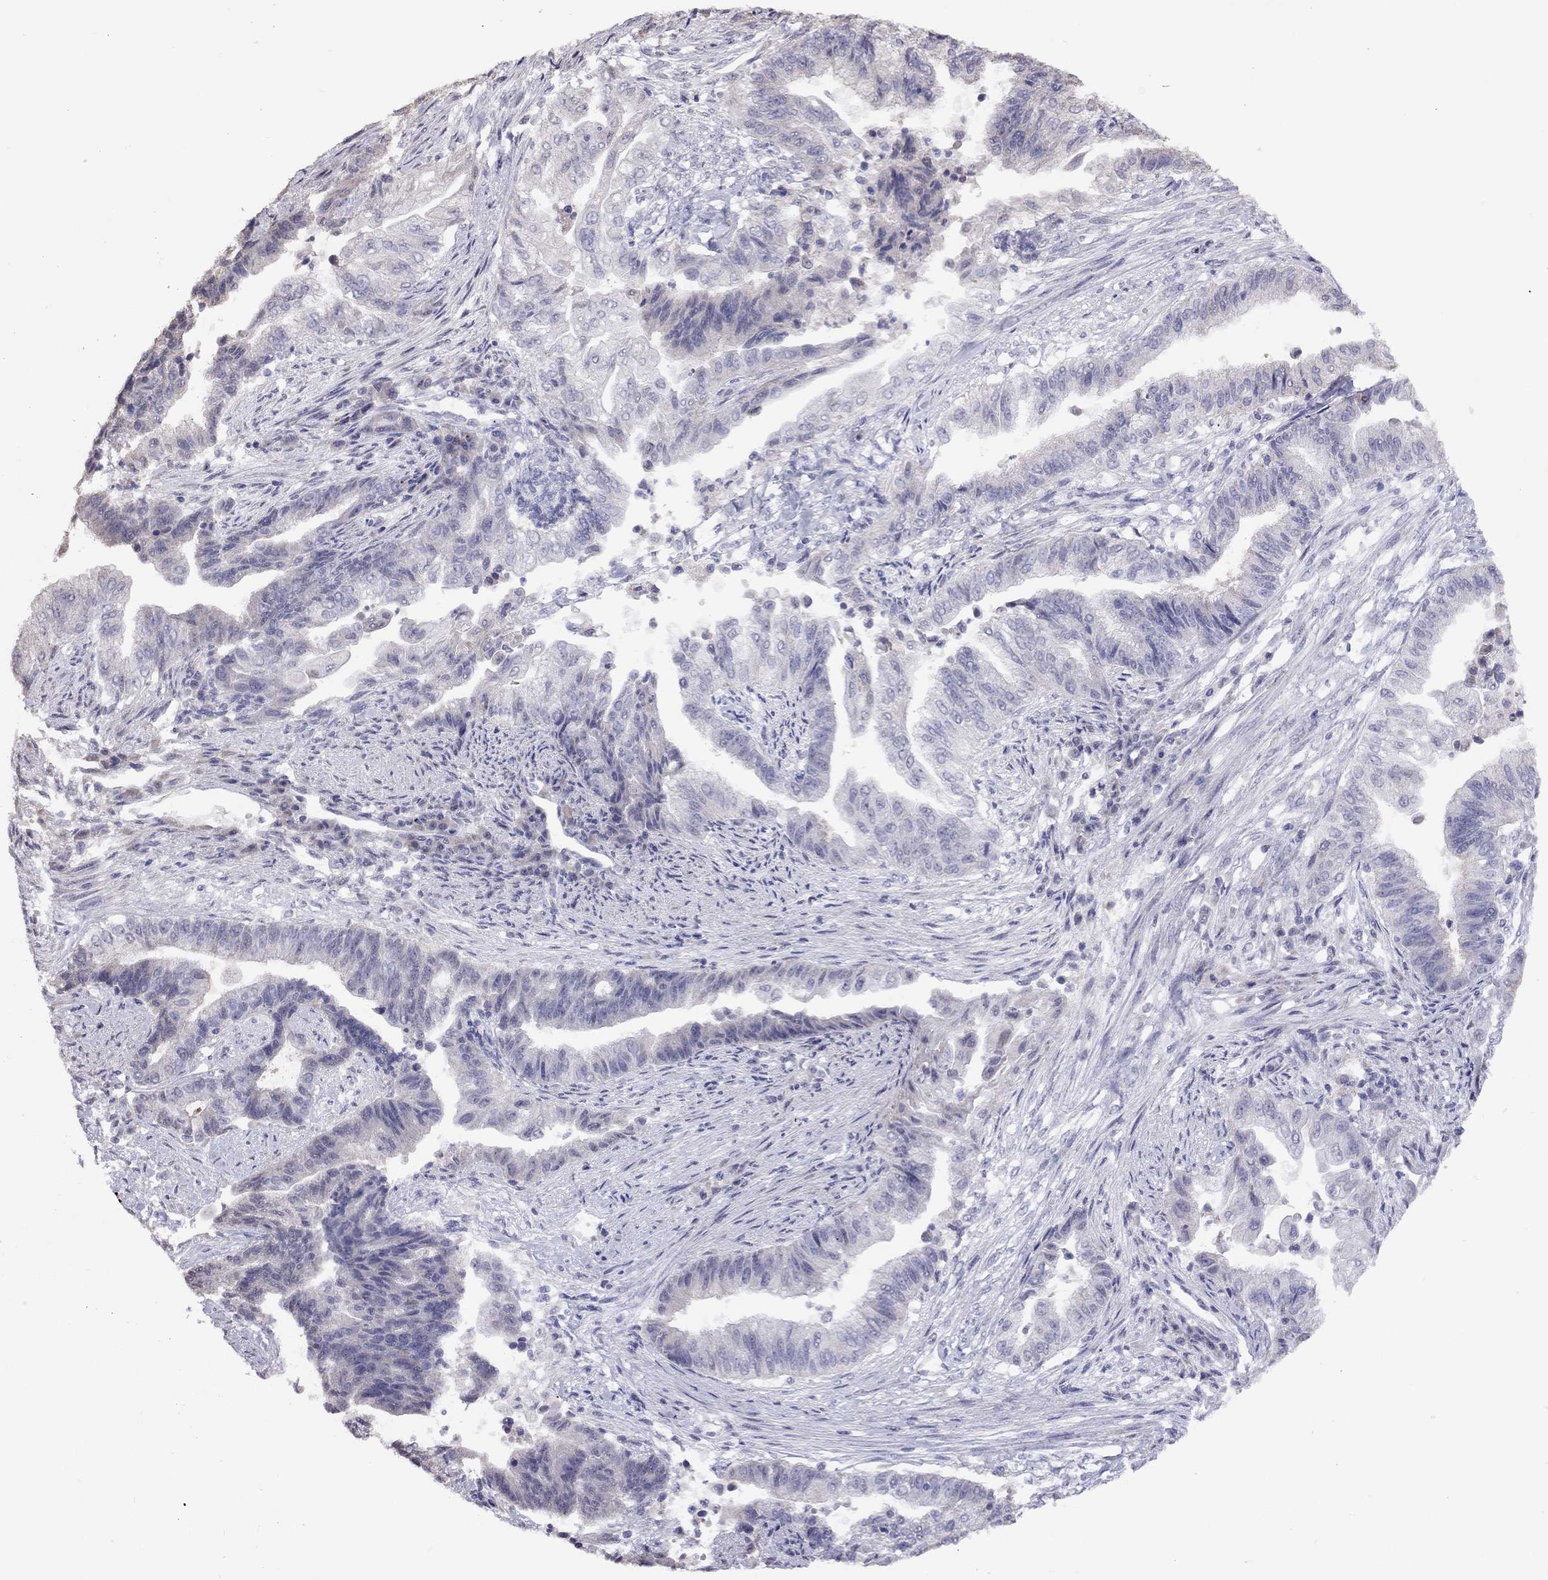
{"staining": {"intensity": "negative", "quantity": "none", "location": "none"}, "tissue": "endometrial cancer", "cell_type": "Tumor cells", "image_type": "cancer", "snomed": [{"axis": "morphology", "description": "Adenocarcinoma, NOS"}, {"axis": "topography", "description": "Uterus"}, {"axis": "topography", "description": "Endometrium"}], "caption": "IHC photomicrograph of neoplastic tissue: human endometrial cancer (adenocarcinoma) stained with DAB (3,3'-diaminobenzidine) exhibits no significant protein positivity in tumor cells.", "gene": "HES5", "patient": {"sex": "female", "age": 54}}